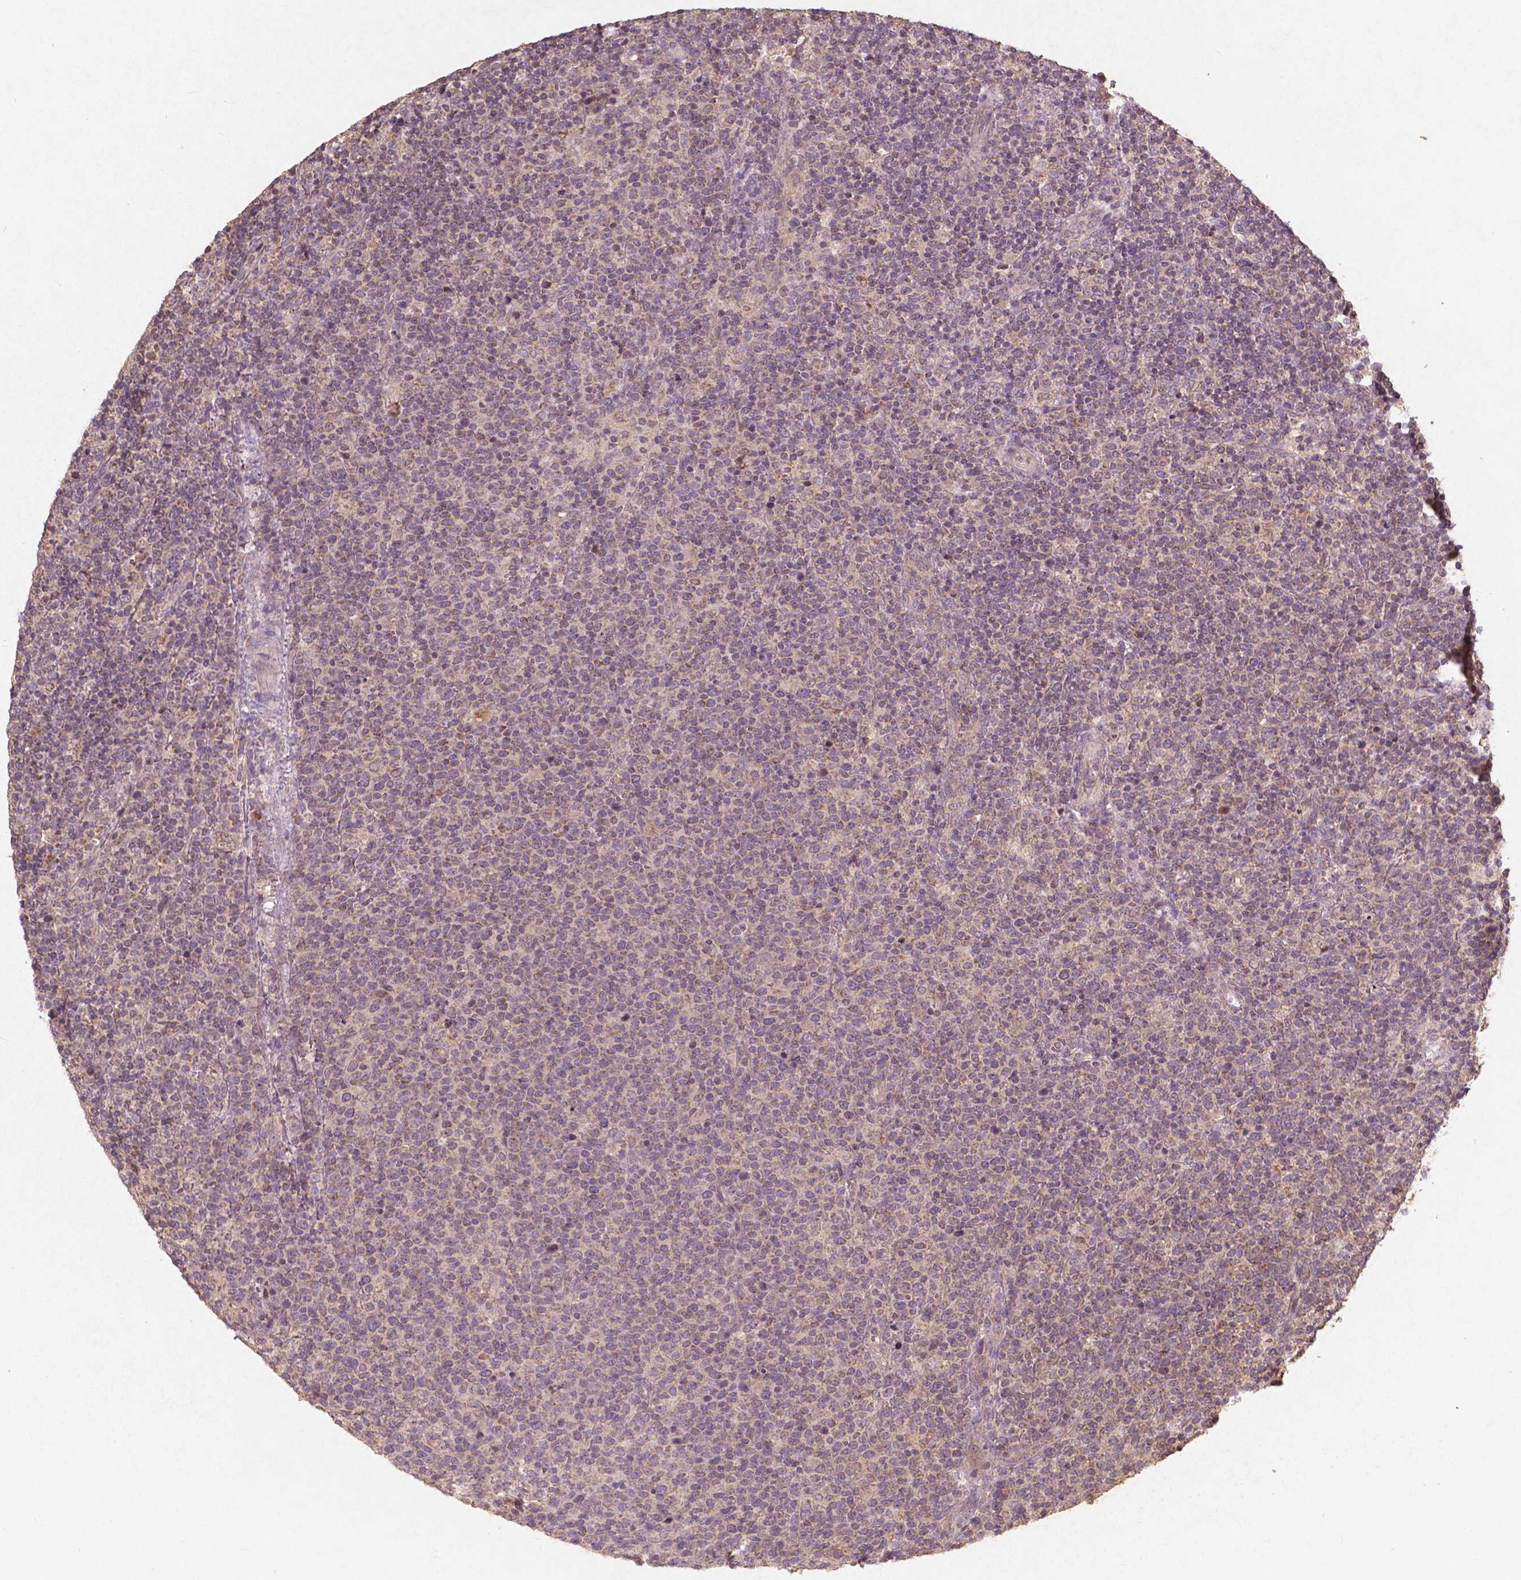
{"staining": {"intensity": "weak", "quantity": "25%-75%", "location": "cytoplasmic/membranous"}, "tissue": "lymphoma", "cell_type": "Tumor cells", "image_type": "cancer", "snomed": [{"axis": "morphology", "description": "Malignant lymphoma, non-Hodgkin's type, High grade"}, {"axis": "topography", "description": "Lymph node"}], "caption": "Tumor cells demonstrate low levels of weak cytoplasmic/membranous staining in approximately 25%-75% of cells in human high-grade malignant lymphoma, non-Hodgkin's type.", "gene": "ST6GALNAC5", "patient": {"sex": "male", "age": 61}}